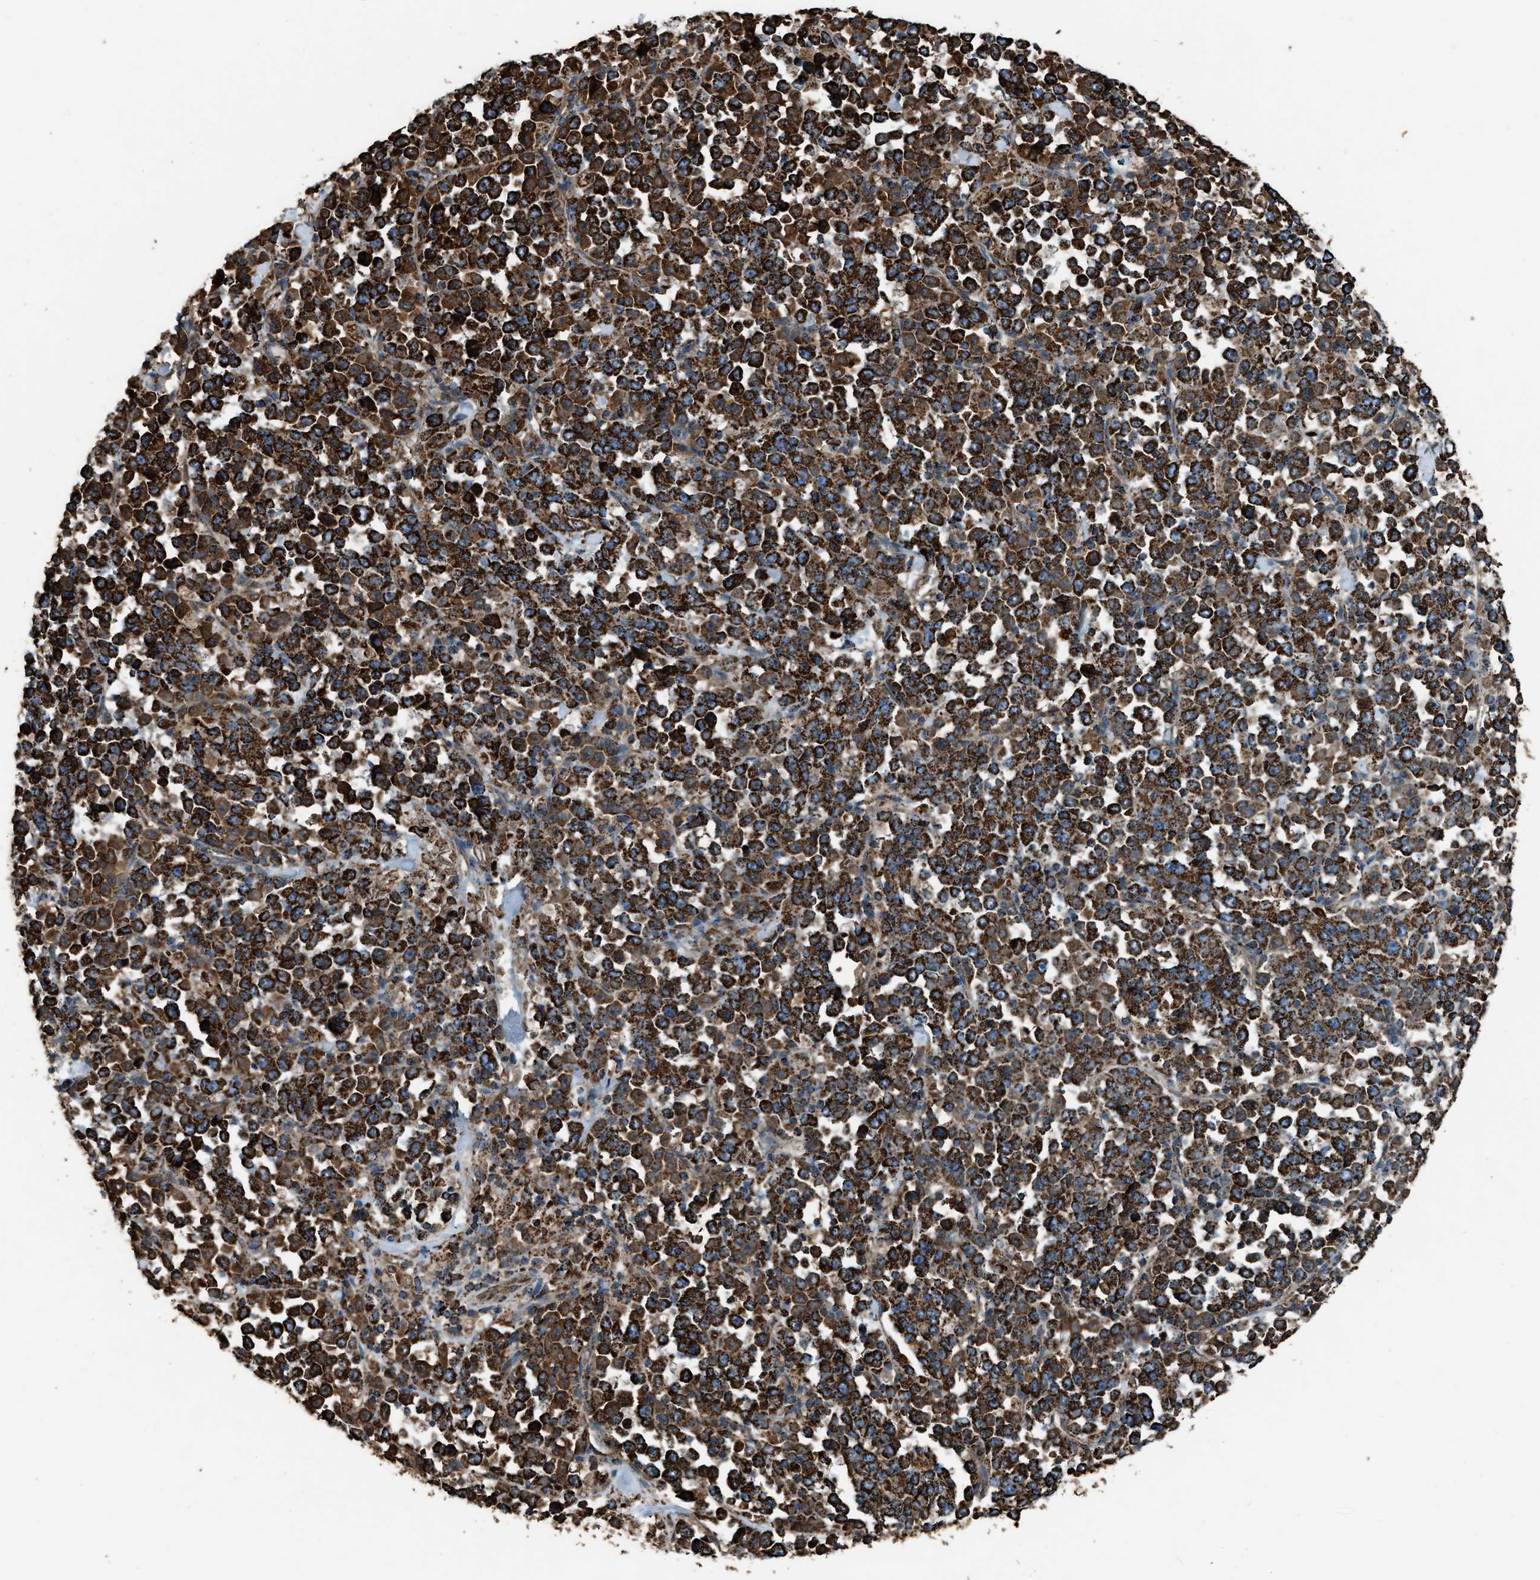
{"staining": {"intensity": "strong", "quantity": ">75%", "location": "cytoplasmic/membranous"}, "tissue": "stomach cancer", "cell_type": "Tumor cells", "image_type": "cancer", "snomed": [{"axis": "morphology", "description": "Normal tissue, NOS"}, {"axis": "morphology", "description": "Adenocarcinoma, NOS"}, {"axis": "topography", "description": "Stomach, upper"}, {"axis": "topography", "description": "Stomach"}], "caption": "High-magnification brightfield microscopy of stomach adenocarcinoma stained with DAB (brown) and counterstained with hematoxylin (blue). tumor cells exhibit strong cytoplasmic/membranous positivity is seen in approximately>75% of cells.", "gene": "MDH2", "patient": {"sex": "male", "age": 59}}